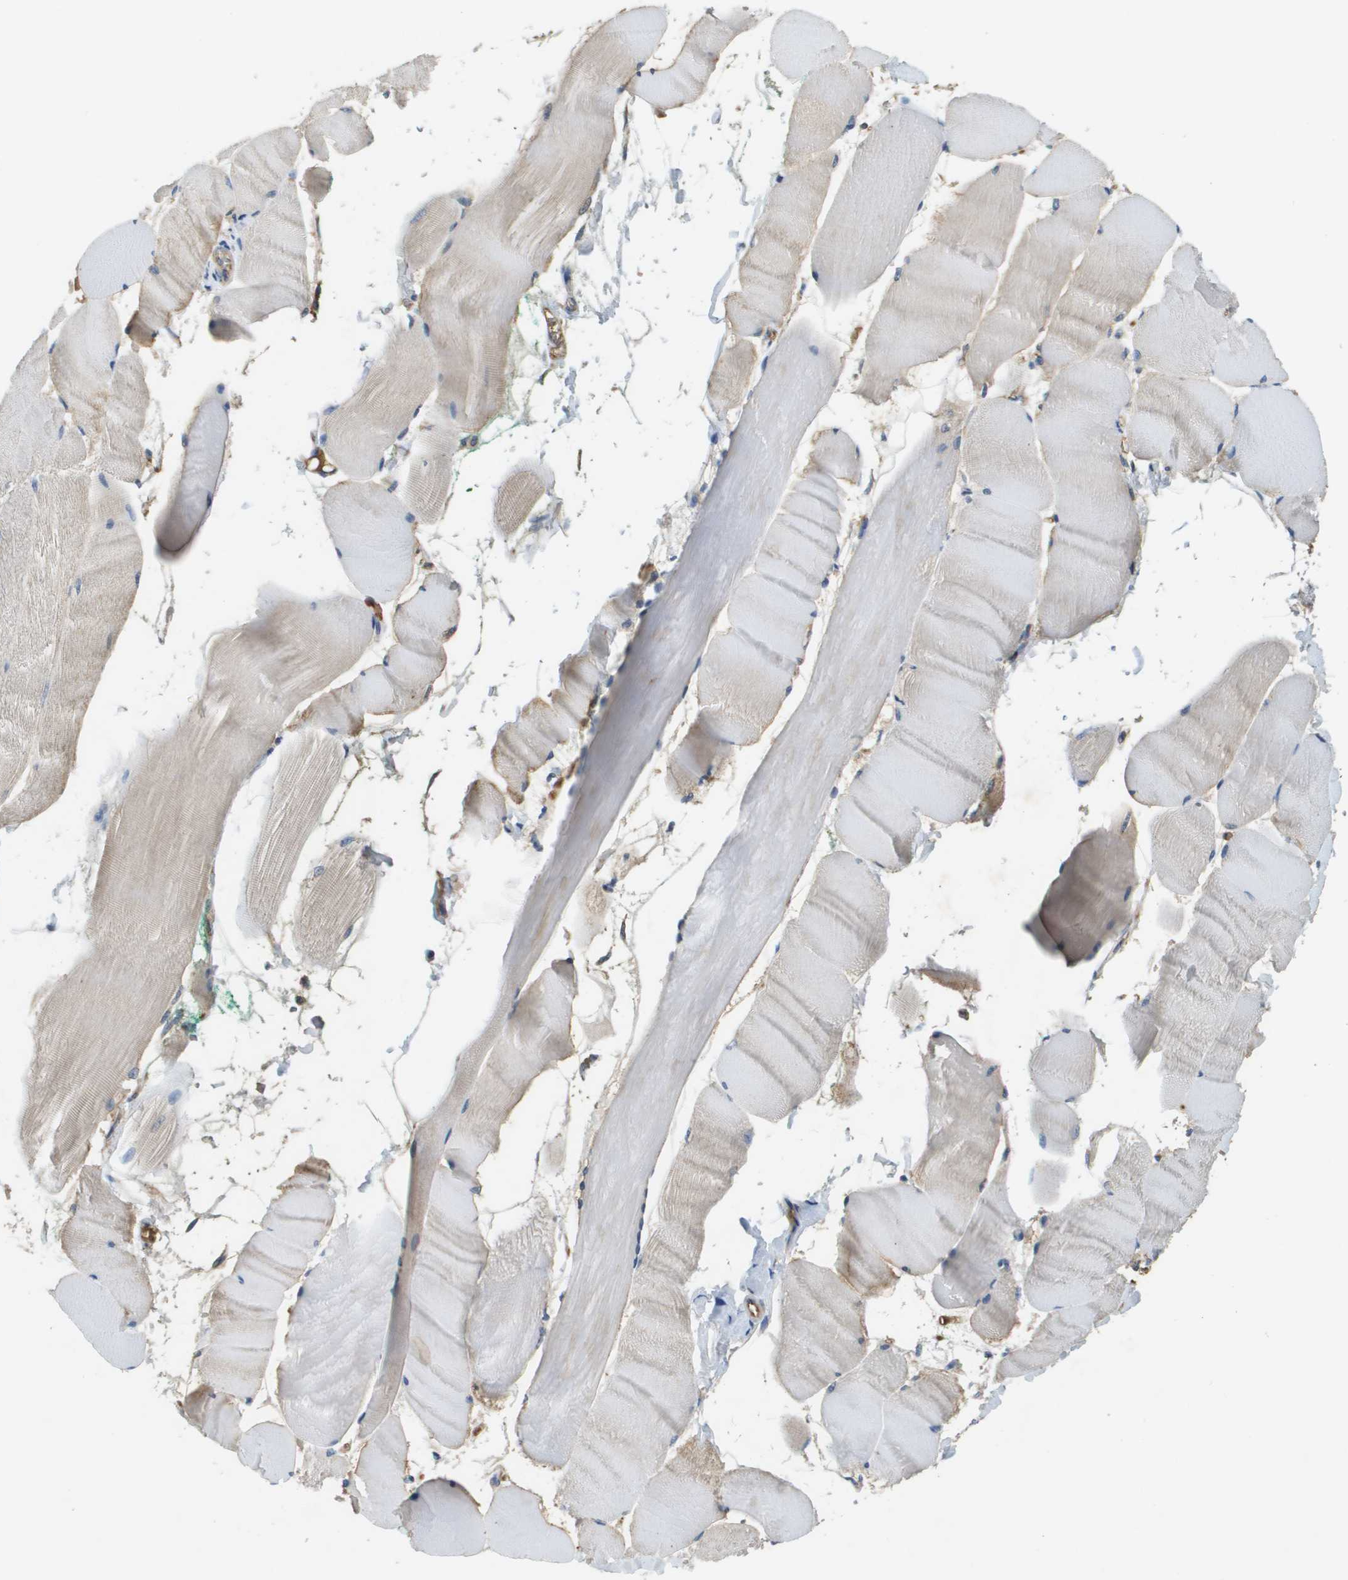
{"staining": {"intensity": "weak", "quantity": "25%-75%", "location": "cytoplasmic/membranous"}, "tissue": "skeletal muscle", "cell_type": "Myocytes", "image_type": "normal", "snomed": [{"axis": "morphology", "description": "Normal tissue, NOS"}, {"axis": "morphology", "description": "Squamous cell carcinoma, NOS"}, {"axis": "topography", "description": "Skeletal muscle"}], "caption": "Myocytes show low levels of weak cytoplasmic/membranous staining in approximately 25%-75% of cells in unremarkable skeletal muscle.", "gene": "SLC16A3", "patient": {"sex": "male", "age": 51}}